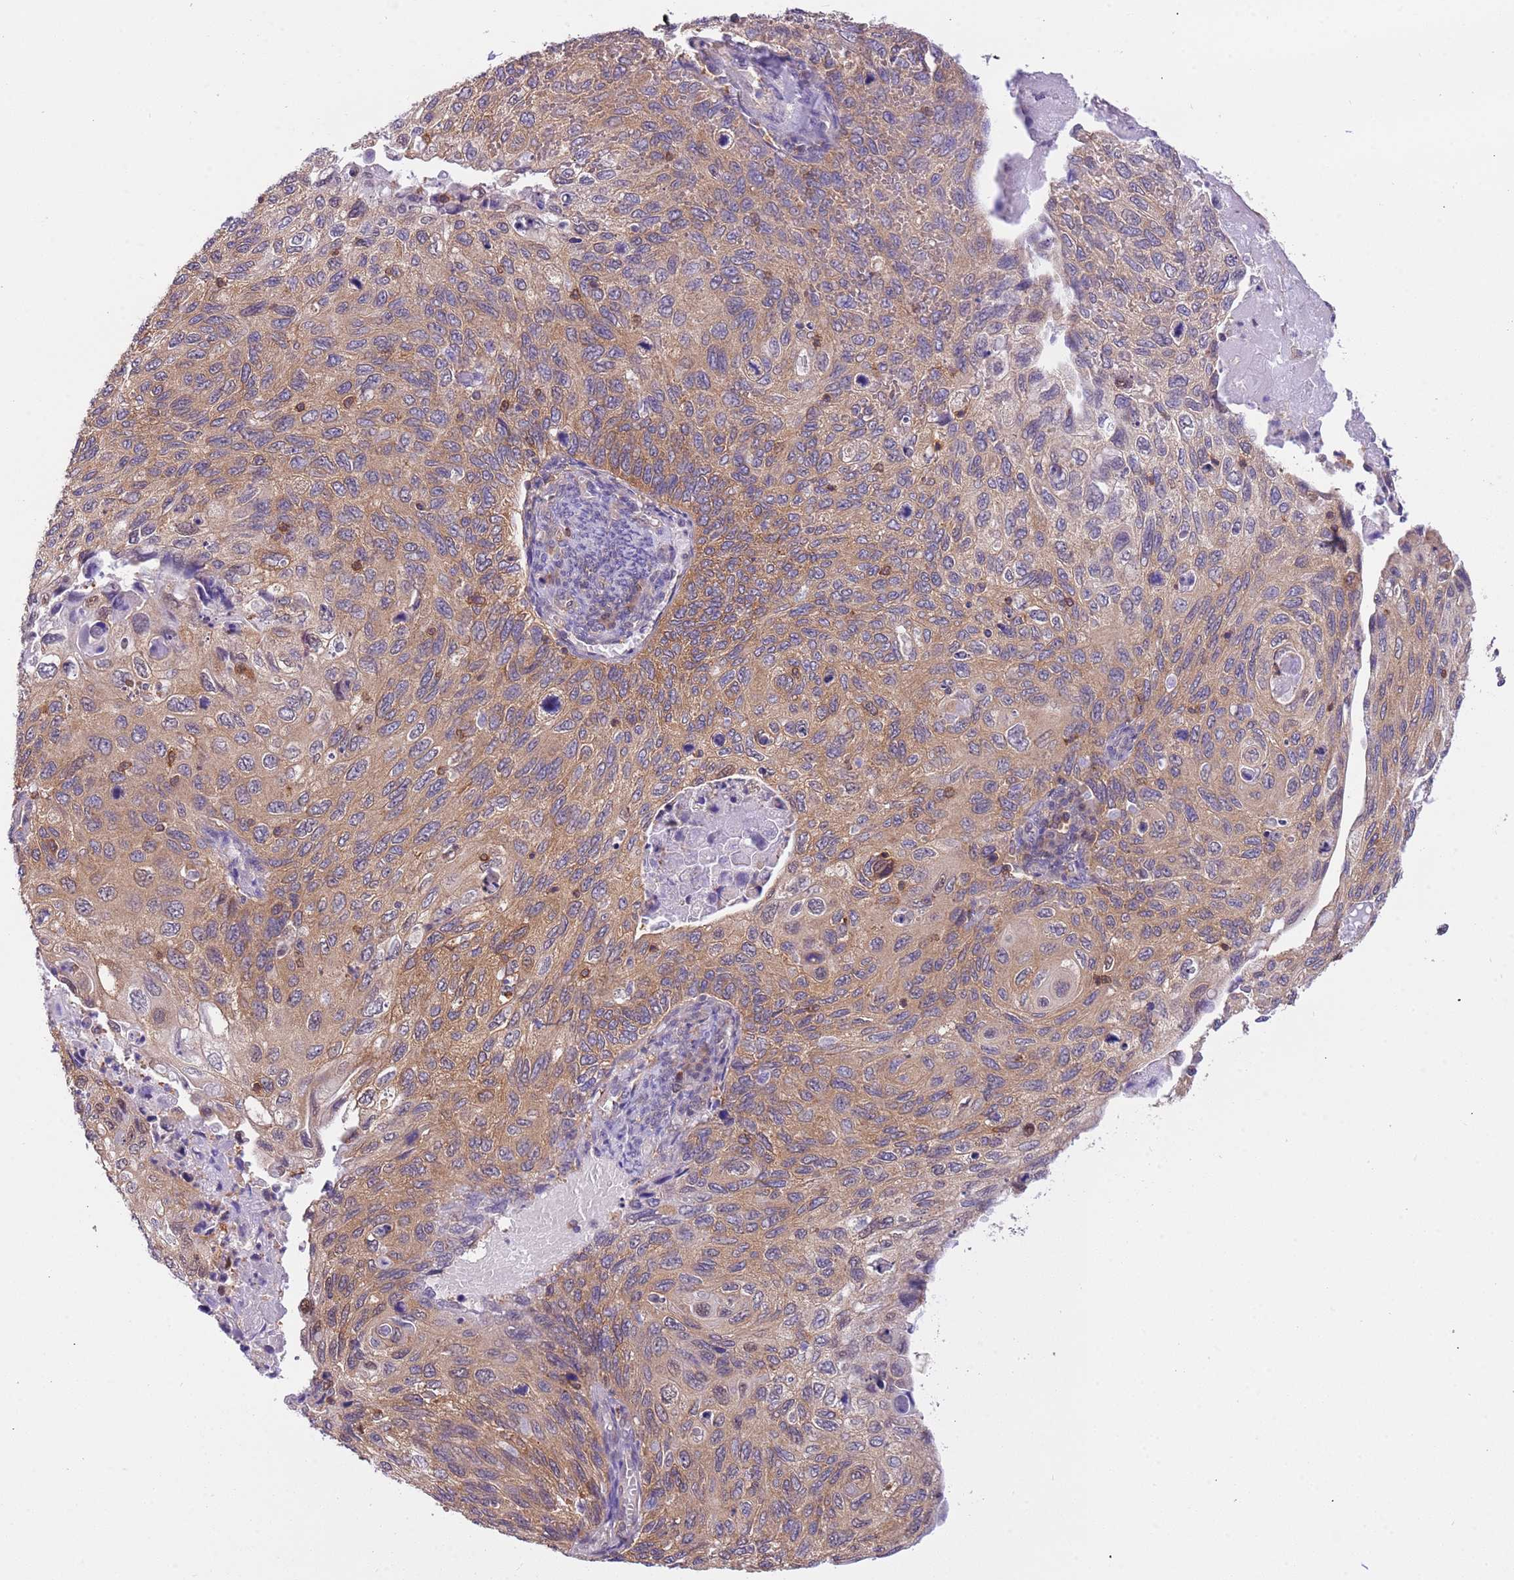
{"staining": {"intensity": "moderate", "quantity": ">75%", "location": "cytoplasmic/membranous"}, "tissue": "cervical cancer", "cell_type": "Tumor cells", "image_type": "cancer", "snomed": [{"axis": "morphology", "description": "Squamous cell carcinoma, NOS"}, {"axis": "topography", "description": "Cervix"}], "caption": "Moderate cytoplasmic/membranous staining is present in about >75% of tumor cells in cervical squamous cell carcinoma.", "gene": "STIP1", "patient": {"sex": "female", "age": 70}}